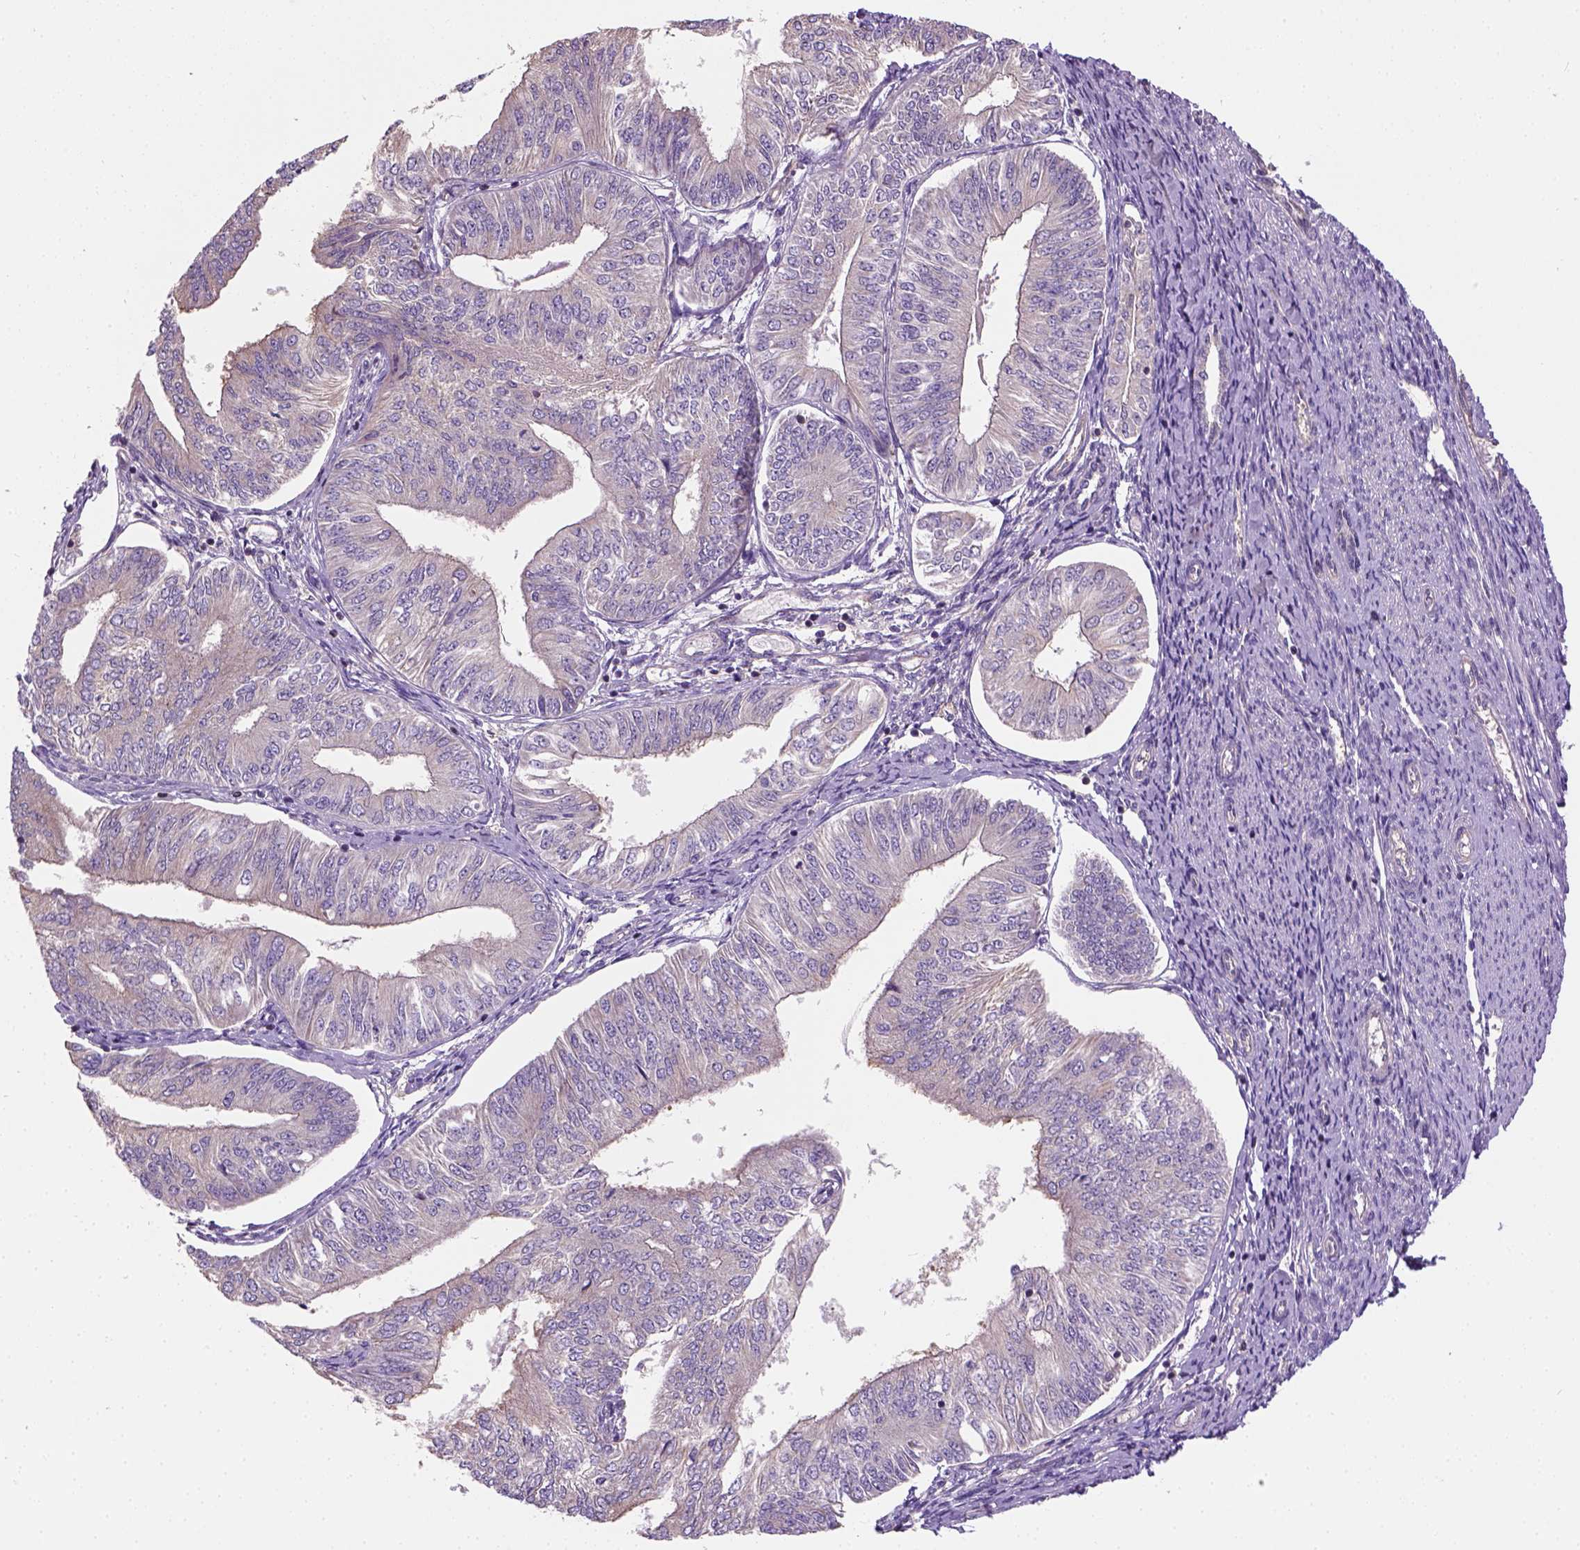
{"staining": {"intensity": "weak", "quantity": ">75%", "location": "cytoplasmic/membranous"}, "tissue": "endometrial cancer", "cell_type": "Tumor cells", "image_type": "cancer", "snomed": [{"axis": "morphology", "description": "Adenocarcinoma, NOS"}, {"axis": "topography", "description": "Endometrium"}], "caption": "The histopathology image exhibits staining of endometrial adenocarcinoma, revealing weak cytoplasmic/membranous protein staining (brown color) within tumor cells.", "gene": "CRACR2A", "patient": {"sex": "female", "age": 58}}